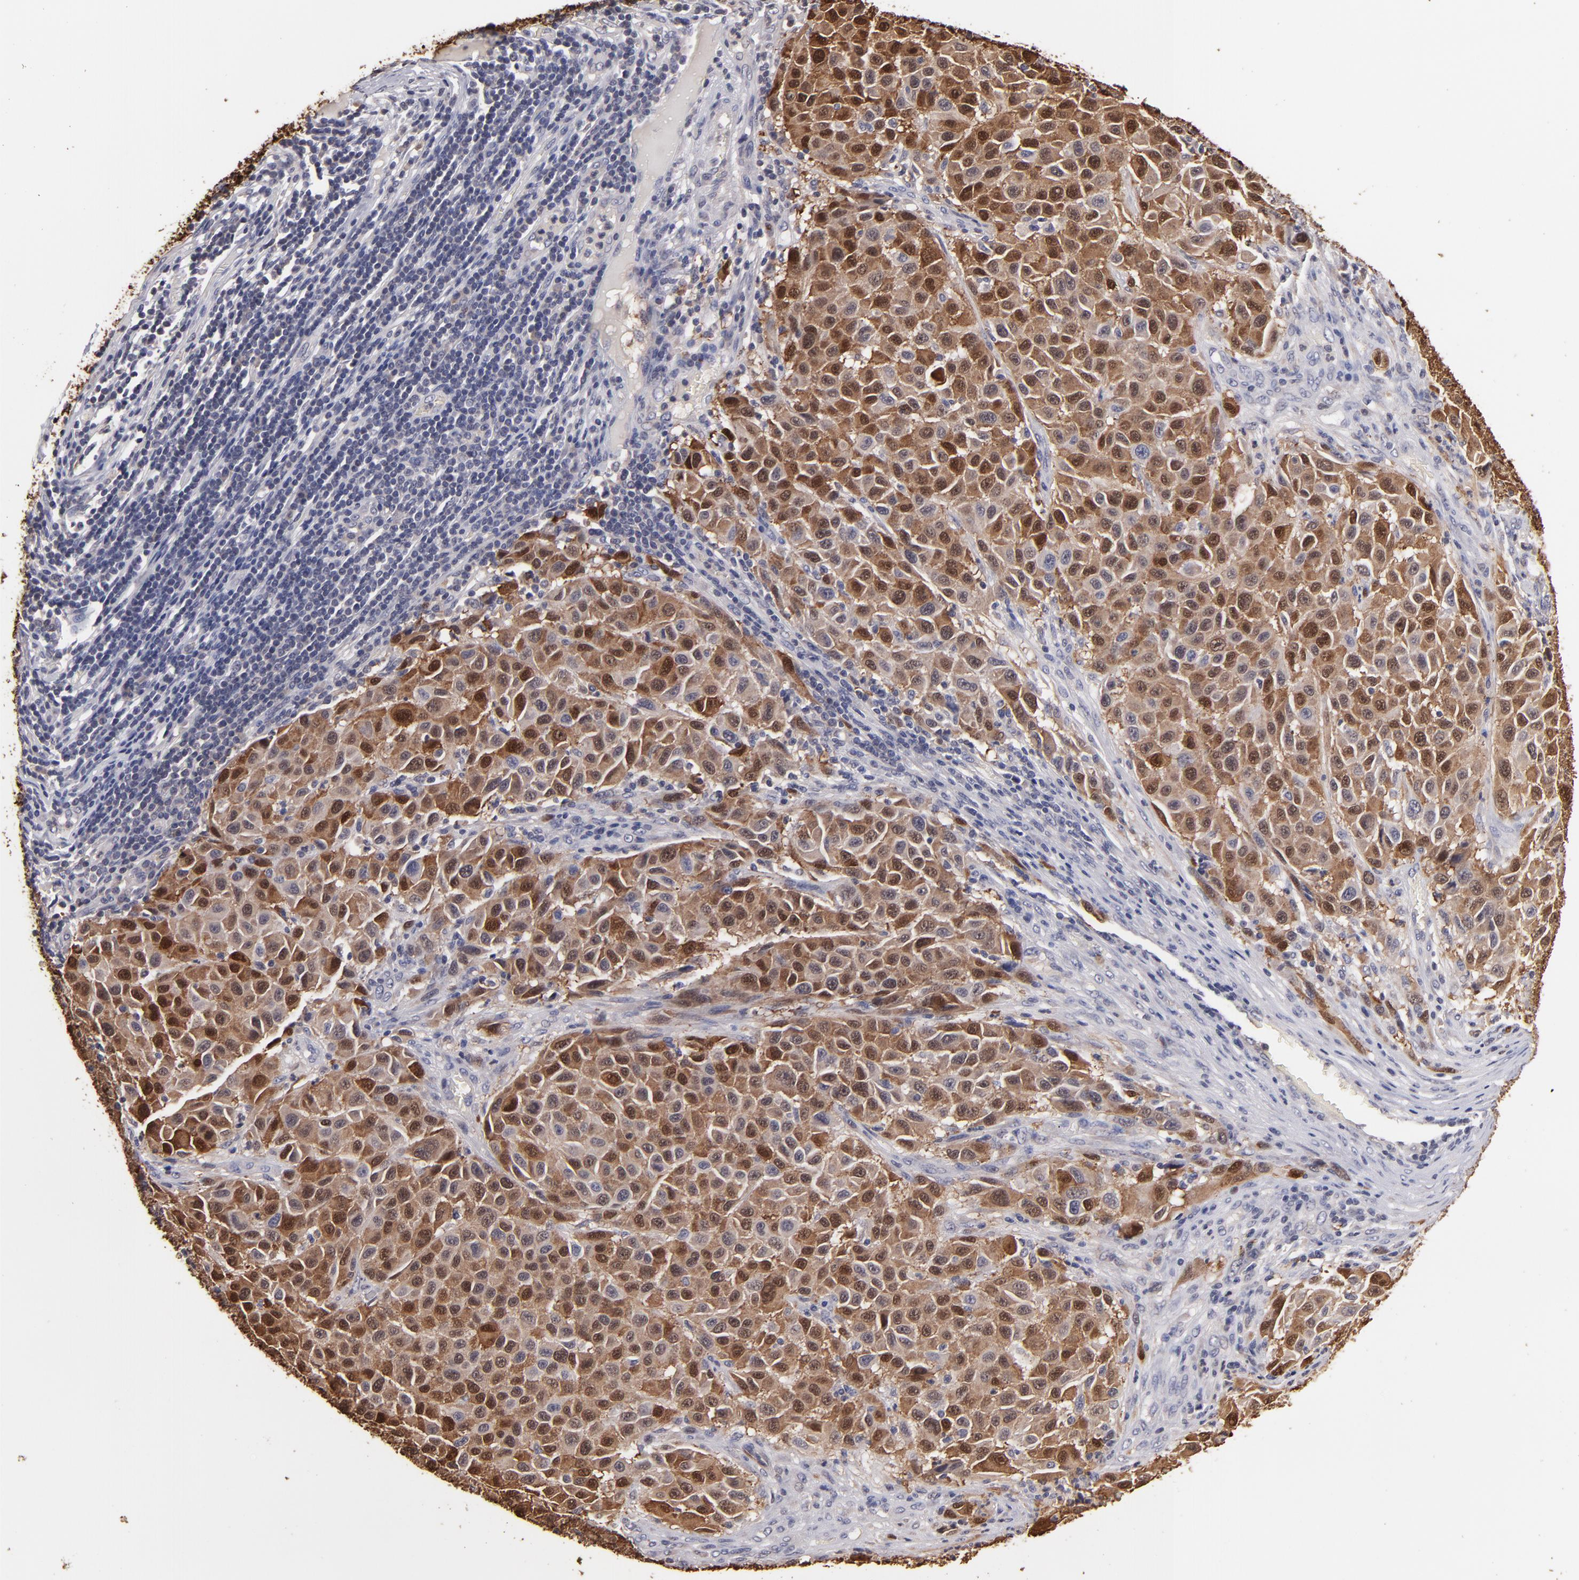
{"staining": {"intensity": "strong", "quantity": ">75%", "location": "cytoplasmic/membranous,nuclear"}, "tissue": "melanoma", "cell_type": "Tumor cells", "image_type": "cancer", "snomed": [{"axis": "morphology", "description": "Malignant melanoma, Metastatic site"}, {"axis": "topography", "description": "Lymph node"}], "caption": "A micrograph showing strong cytoplasmic/membranous and nuclear expression in approximately >75% of tumor cells in melanoma, as visualized by brown immunohistochemical staining.", "gene": "S100A1", "patient": {"sex": "male", "age": 61}}